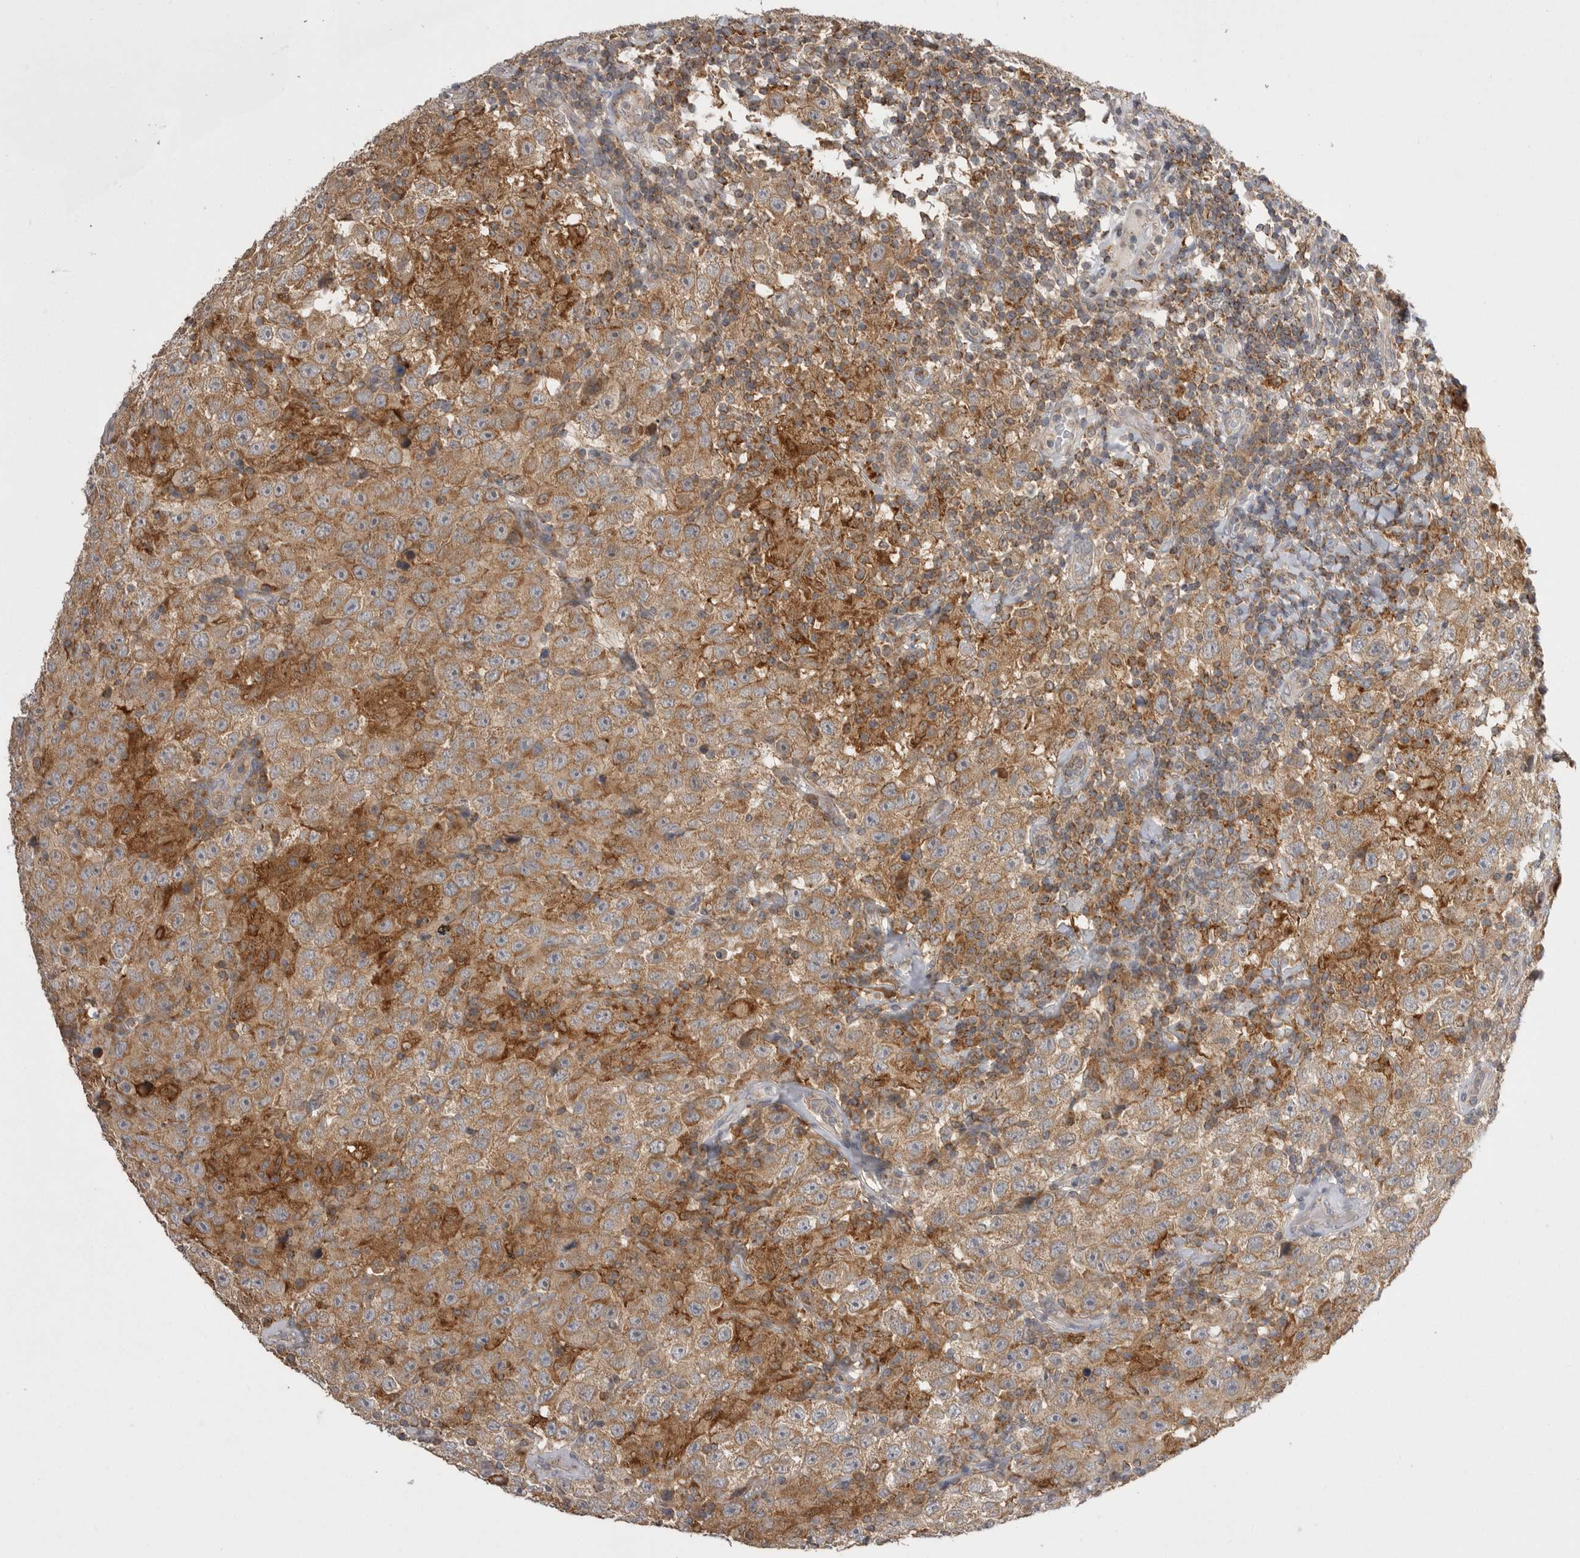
{"staining": {"intensity": "moderate", "quantity": ">75%", "location": "cytoplasmic/membranous"}, "tissue": "testis cancer", "cell_type": "Tumor cells", "image_type": "cancer", "snomed": [{"axis": "morphology", "description": "Seminoma, NOS"}, {"axis": "topography", "description": "Testis"}], "caption": "Immunohistochemical staining of seminoma (testis) reveals medium levels of moderate cytoplasmic/membranous protein positivity in about >75% of tumor cells. (DAB (3,3'-diaminobenzidine) IHC, brown staining for protein, blue staining for nuclei).", "gene": "KYAT3", "patient": {"sex": "male", "age": 41}}